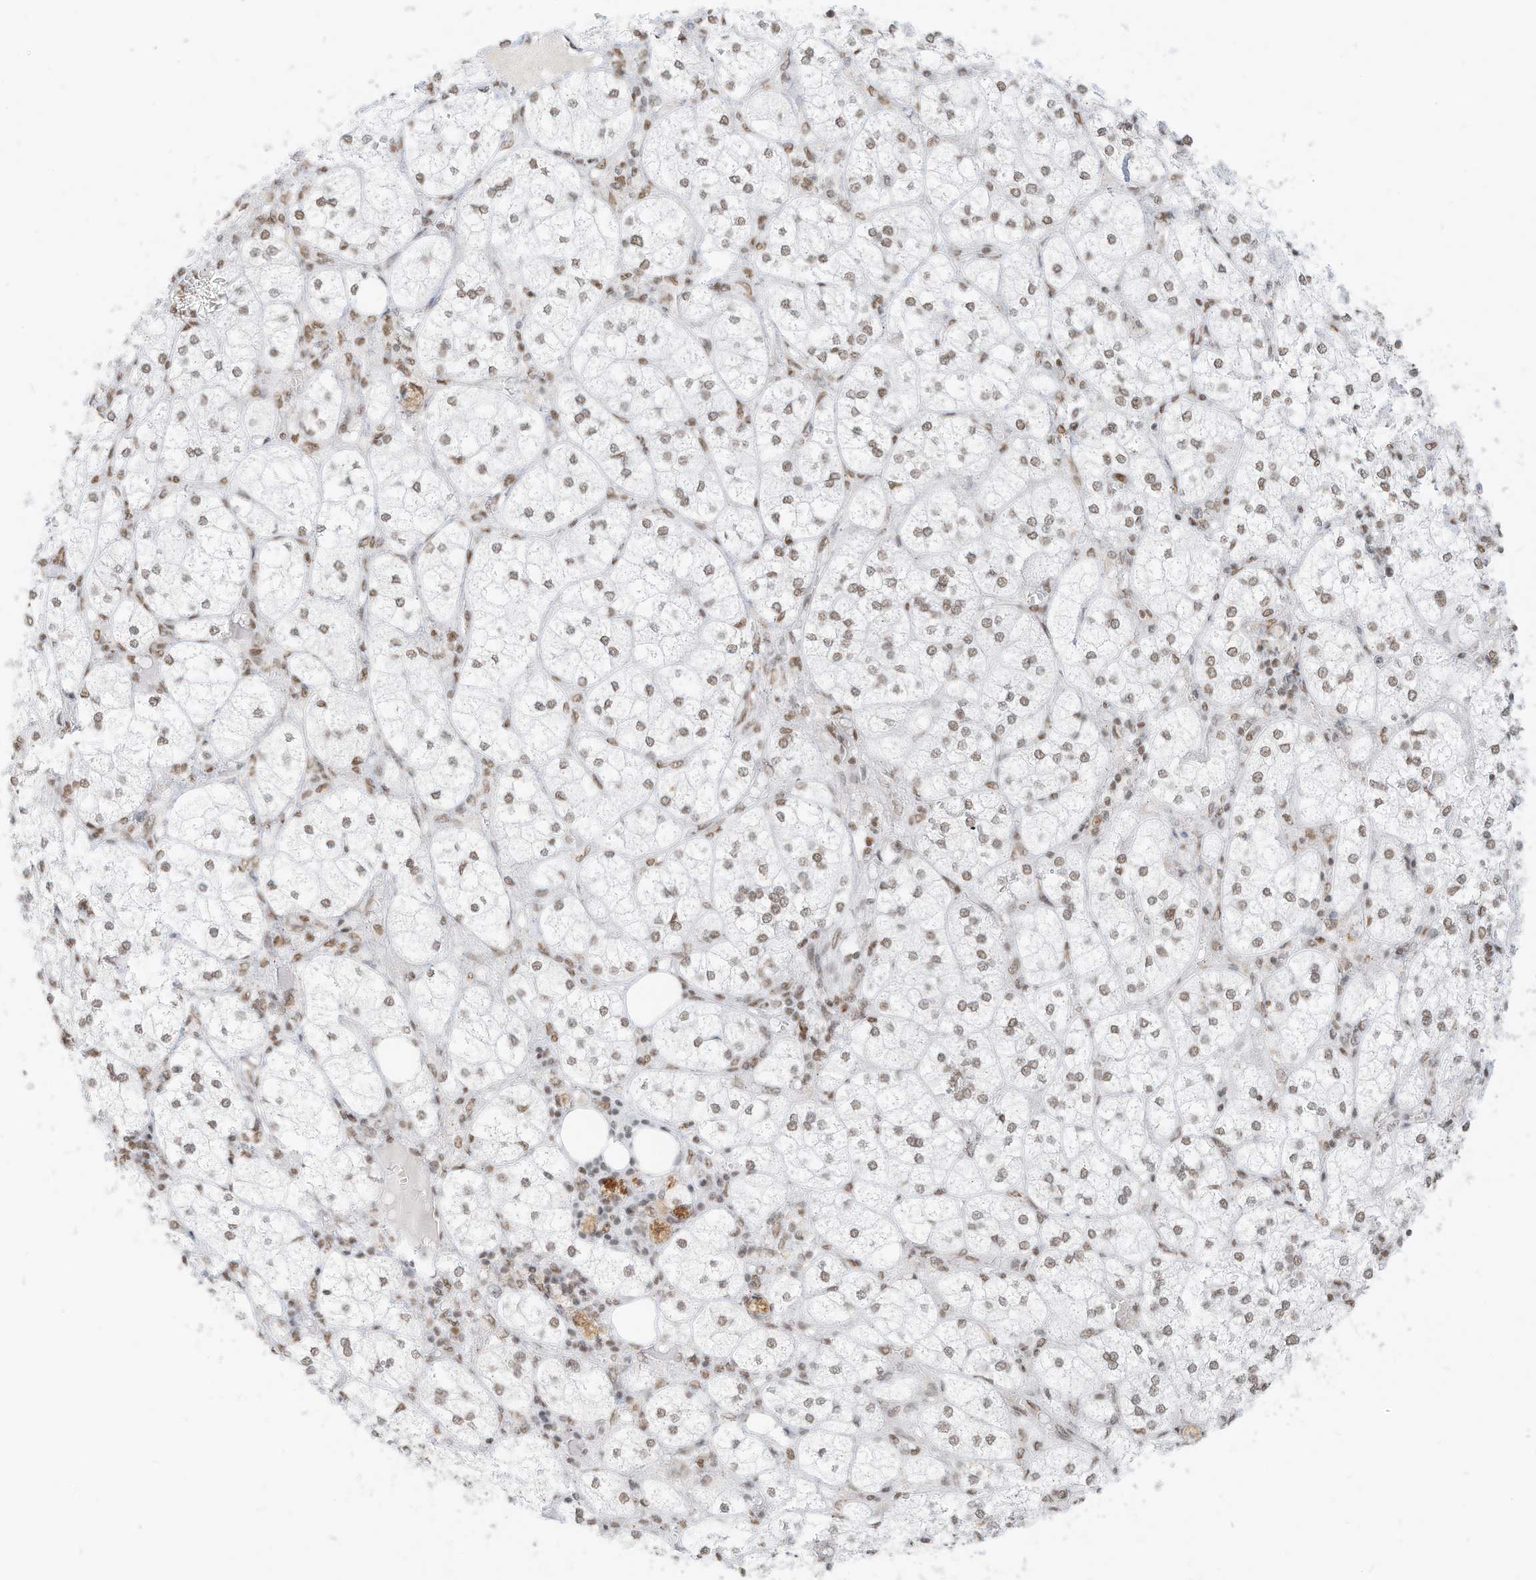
{"staining": {"intensity": "weak", "quantity": ">75%", "location": "nuclear"}, "tissue": "adrenal gland", "cell_type": "Glandular cells", "image_type": "normal", "snomed": [{"axis": "morphology", "description": "Normal tissue, NOS"}, {"axis": "topography", "description": "Adrenal gland"}], "caption": "This histopathology image reveals immunohistochemistry (IHC) staining of normal adrenal gland, with low weak nuclear positivity in about >75% of glandular cells.", "gene": "SMARCA2", "patient": {"sex": "female", "age": 61}}